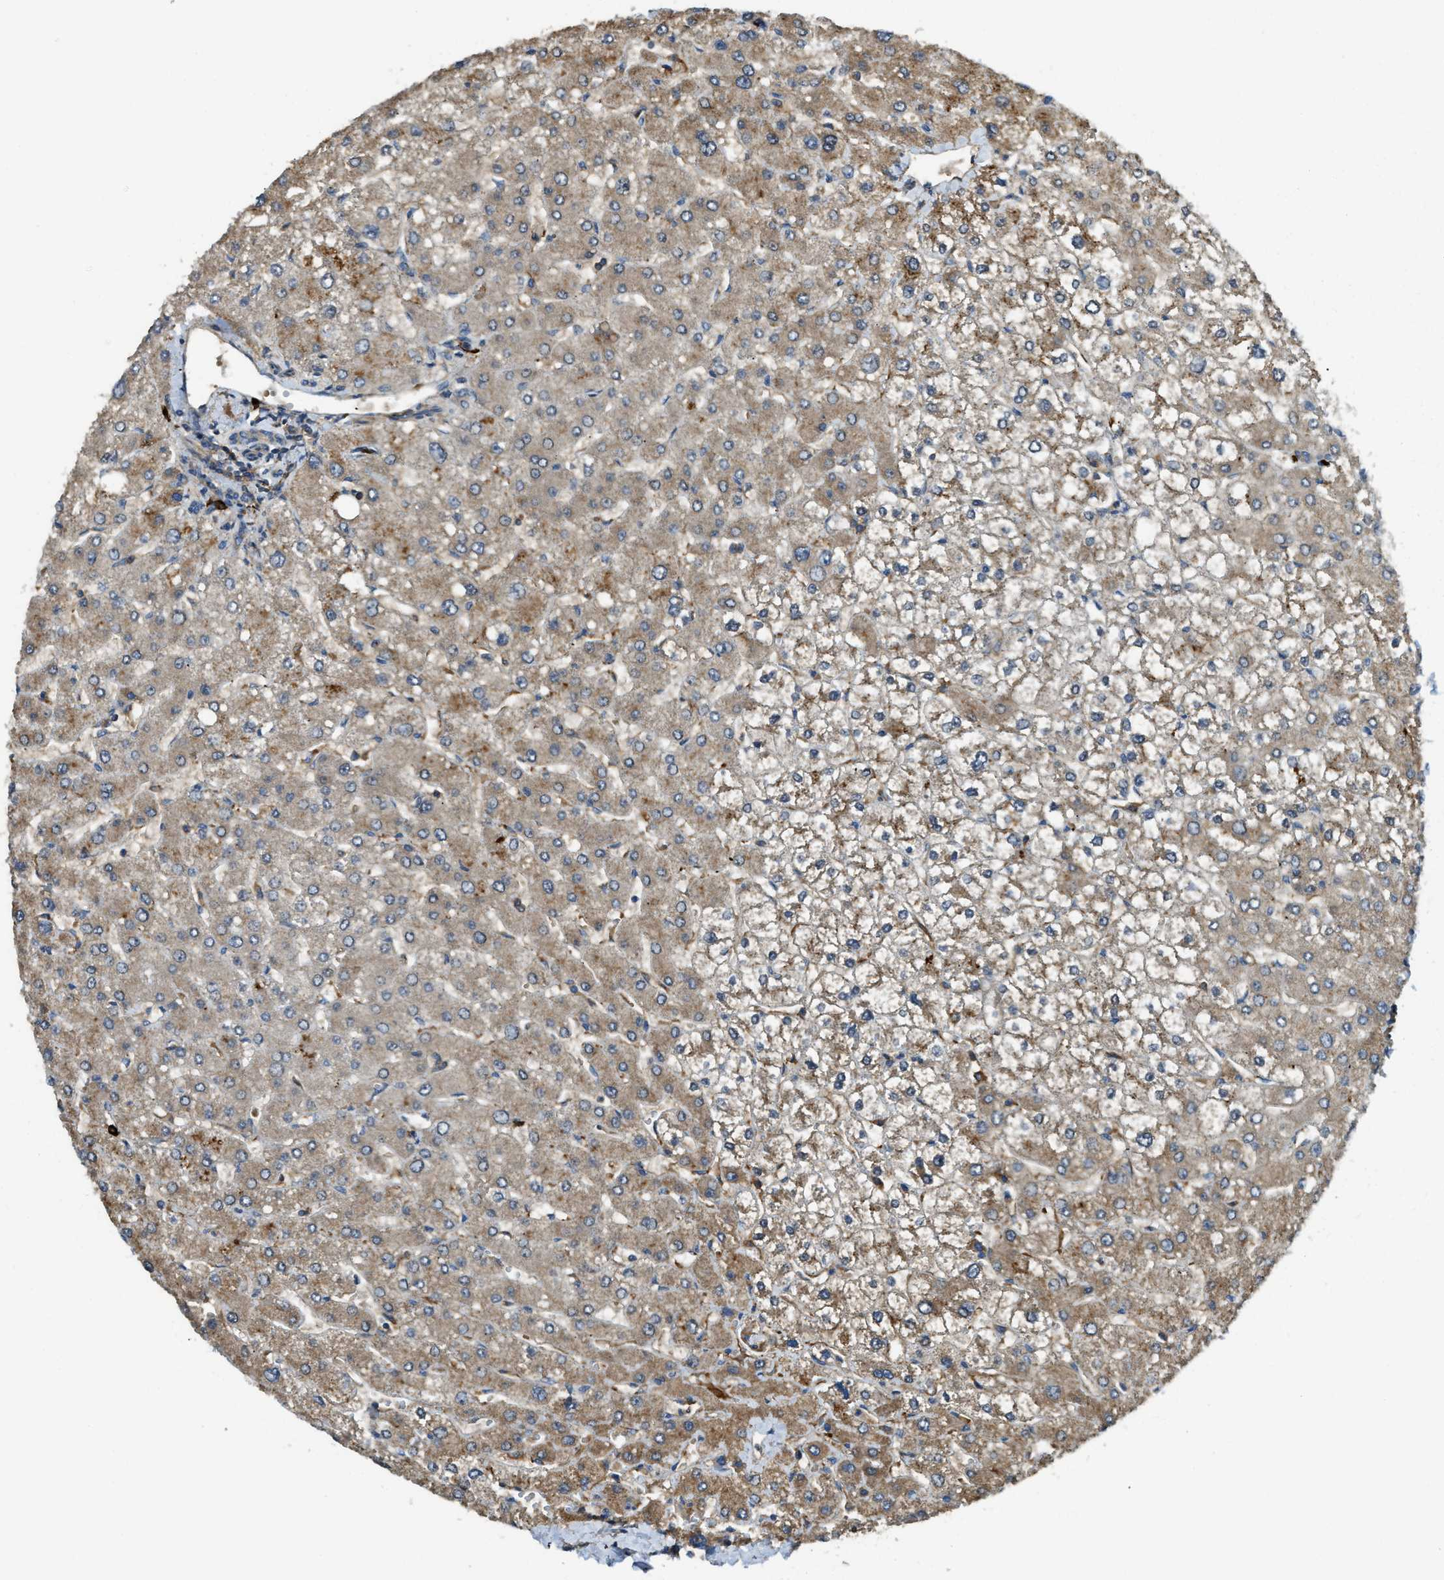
{"staining": {"intensity": "weak", "quantity": ">75%", "location": "cytoplasmic/membranous"}, "tissue": "liver", "cell_type": "Cholangiocytes", "image_type": "normal", "snomed": [{"axis": "morphology", "description": "Normal tissue, NOS"}, {"axis": "topography", "description": "Liver"}], "caption": "A micrograph of human liver stained for a protein shows weak cytoplasmic/membranous brown staining in cholangiocytes.", "gene": "BAG4", "patient": {"sex": "male", "age": 55}}